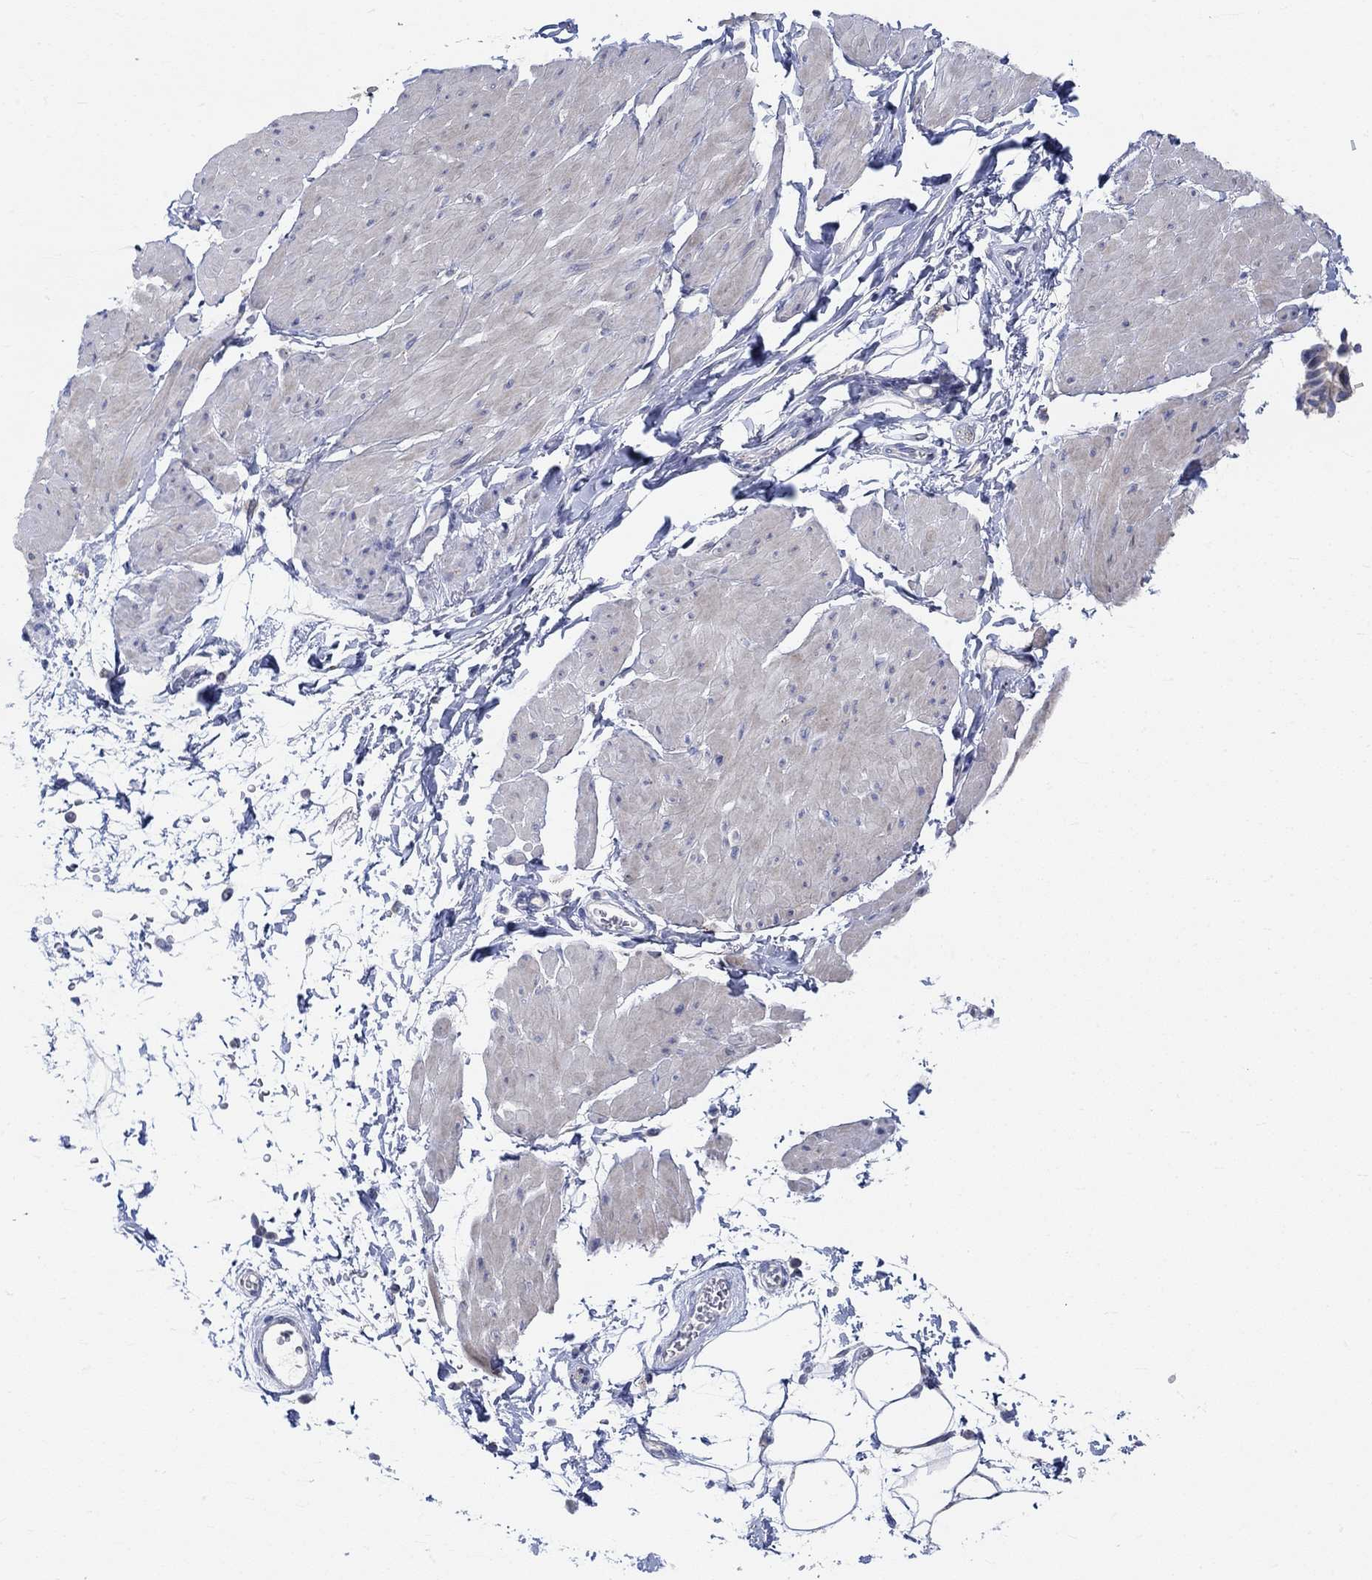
{"staining": {"intensity": "negative", "quantity": "none", "location": "none"}, "tissue": "smooth muscle", "cell_type": "Smooth muscle cells", "image_type": "normal", "snomed": [{"axis": "morphology", "description": "Normal tissue, NOS"}, {"axis": "topography", "description": "Adipose tissue"}, {"axis": "topography", "description": "Smooth muscle"}, {"axis": "topography", "description": "Peripheral nerve tissue"}], "caption": "A micrograph of smooth muscle stained for a protein demonstrates no brown staining in smooth muscle cells.", "gene": "NAV3", "patient": {"sex": "male", "age": 83}}